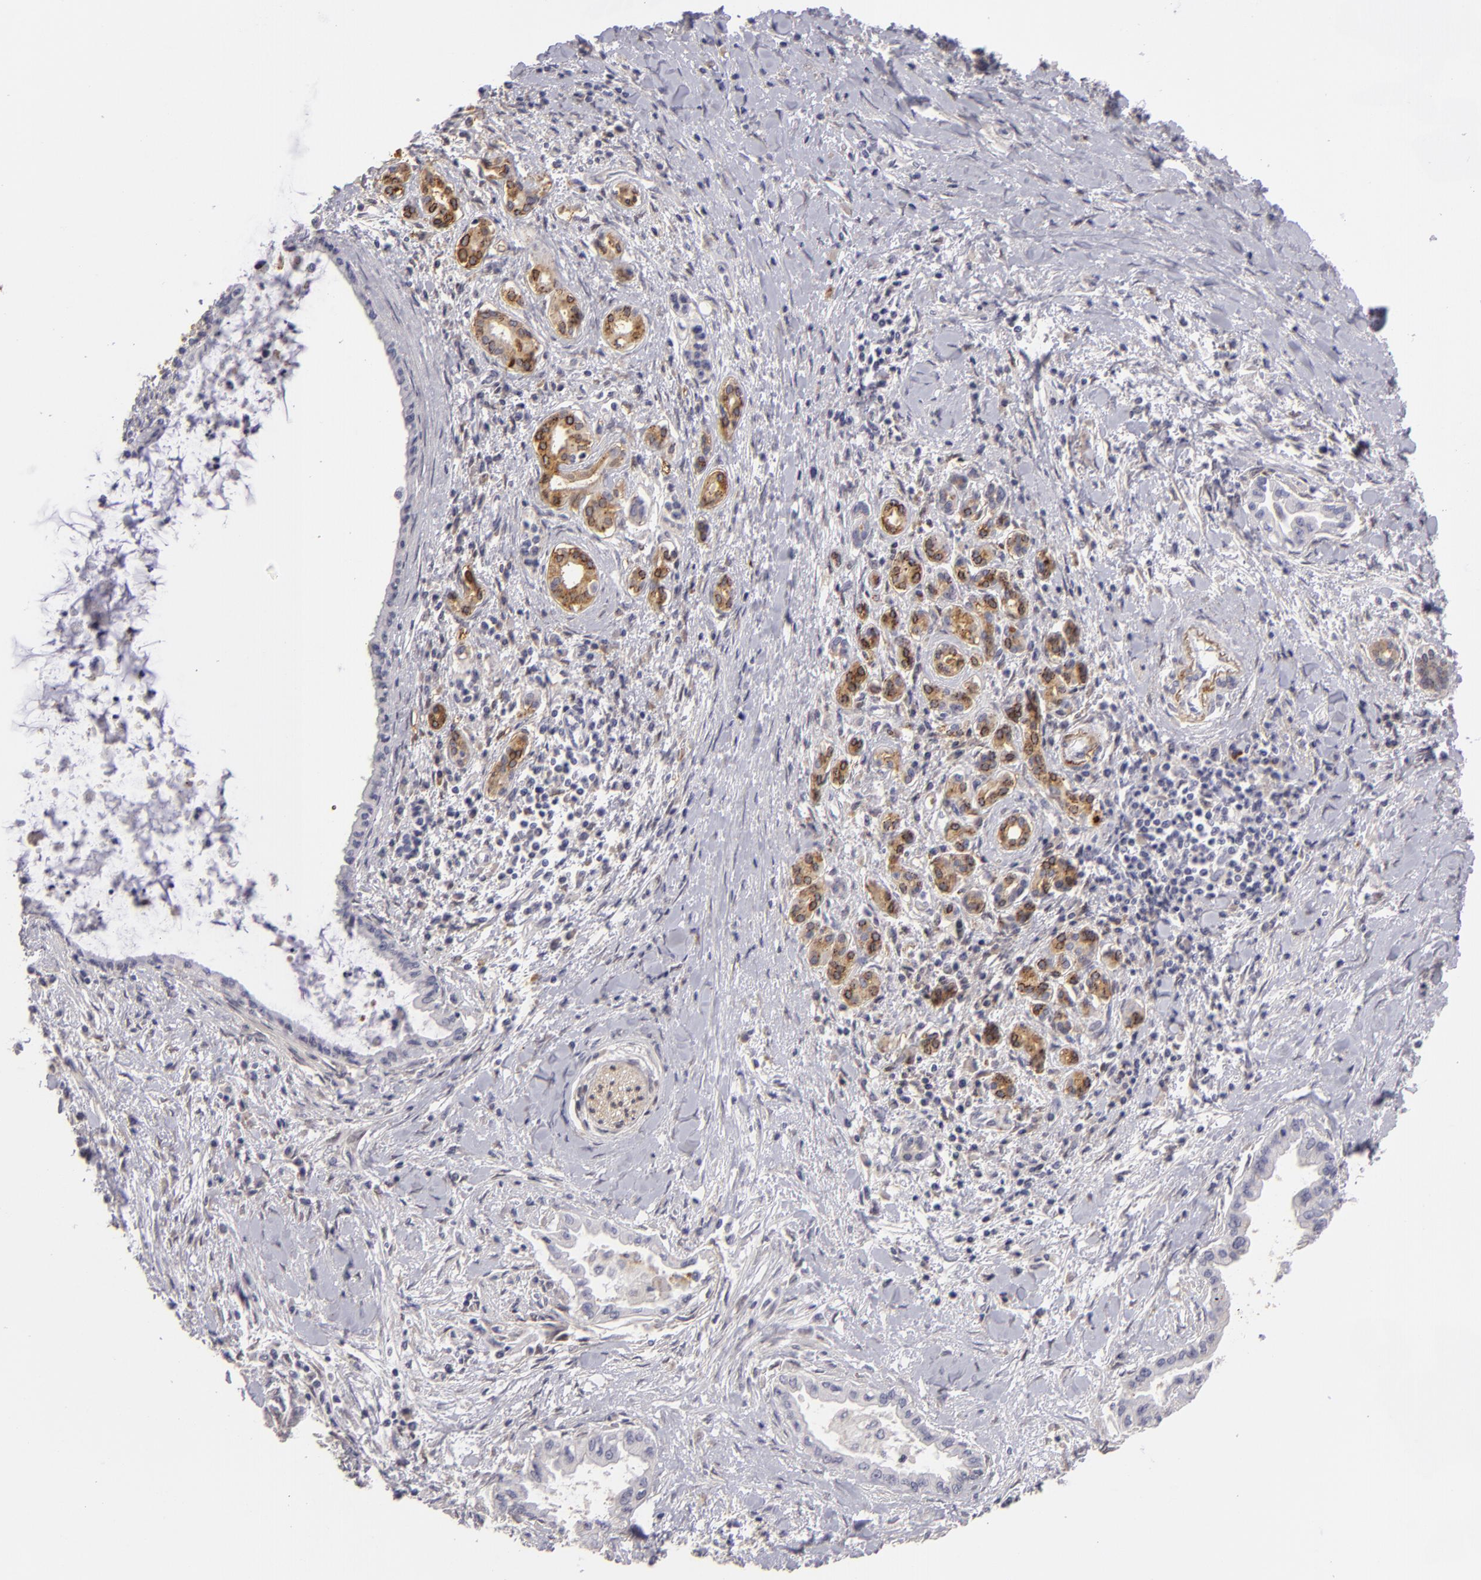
{"staining": {"intensity": "negative", "quantity": "none", "location": "none"}, "tissue": "pancreatic cancer", "cell_type": "Tumor cells", "image_type": "cancer", "snomed": [{"axis": "morphology", "description": "Adenocarcinoma, NOS"}, {"axis": "topography", "description": "Pancreas"}], "caption": "The histopathology image displays no significant staining in tumor cells of pancreatic cancer (adenocarcinoma).", "gene": "EFS", "patient": {"sex": "female", "age": 64}}